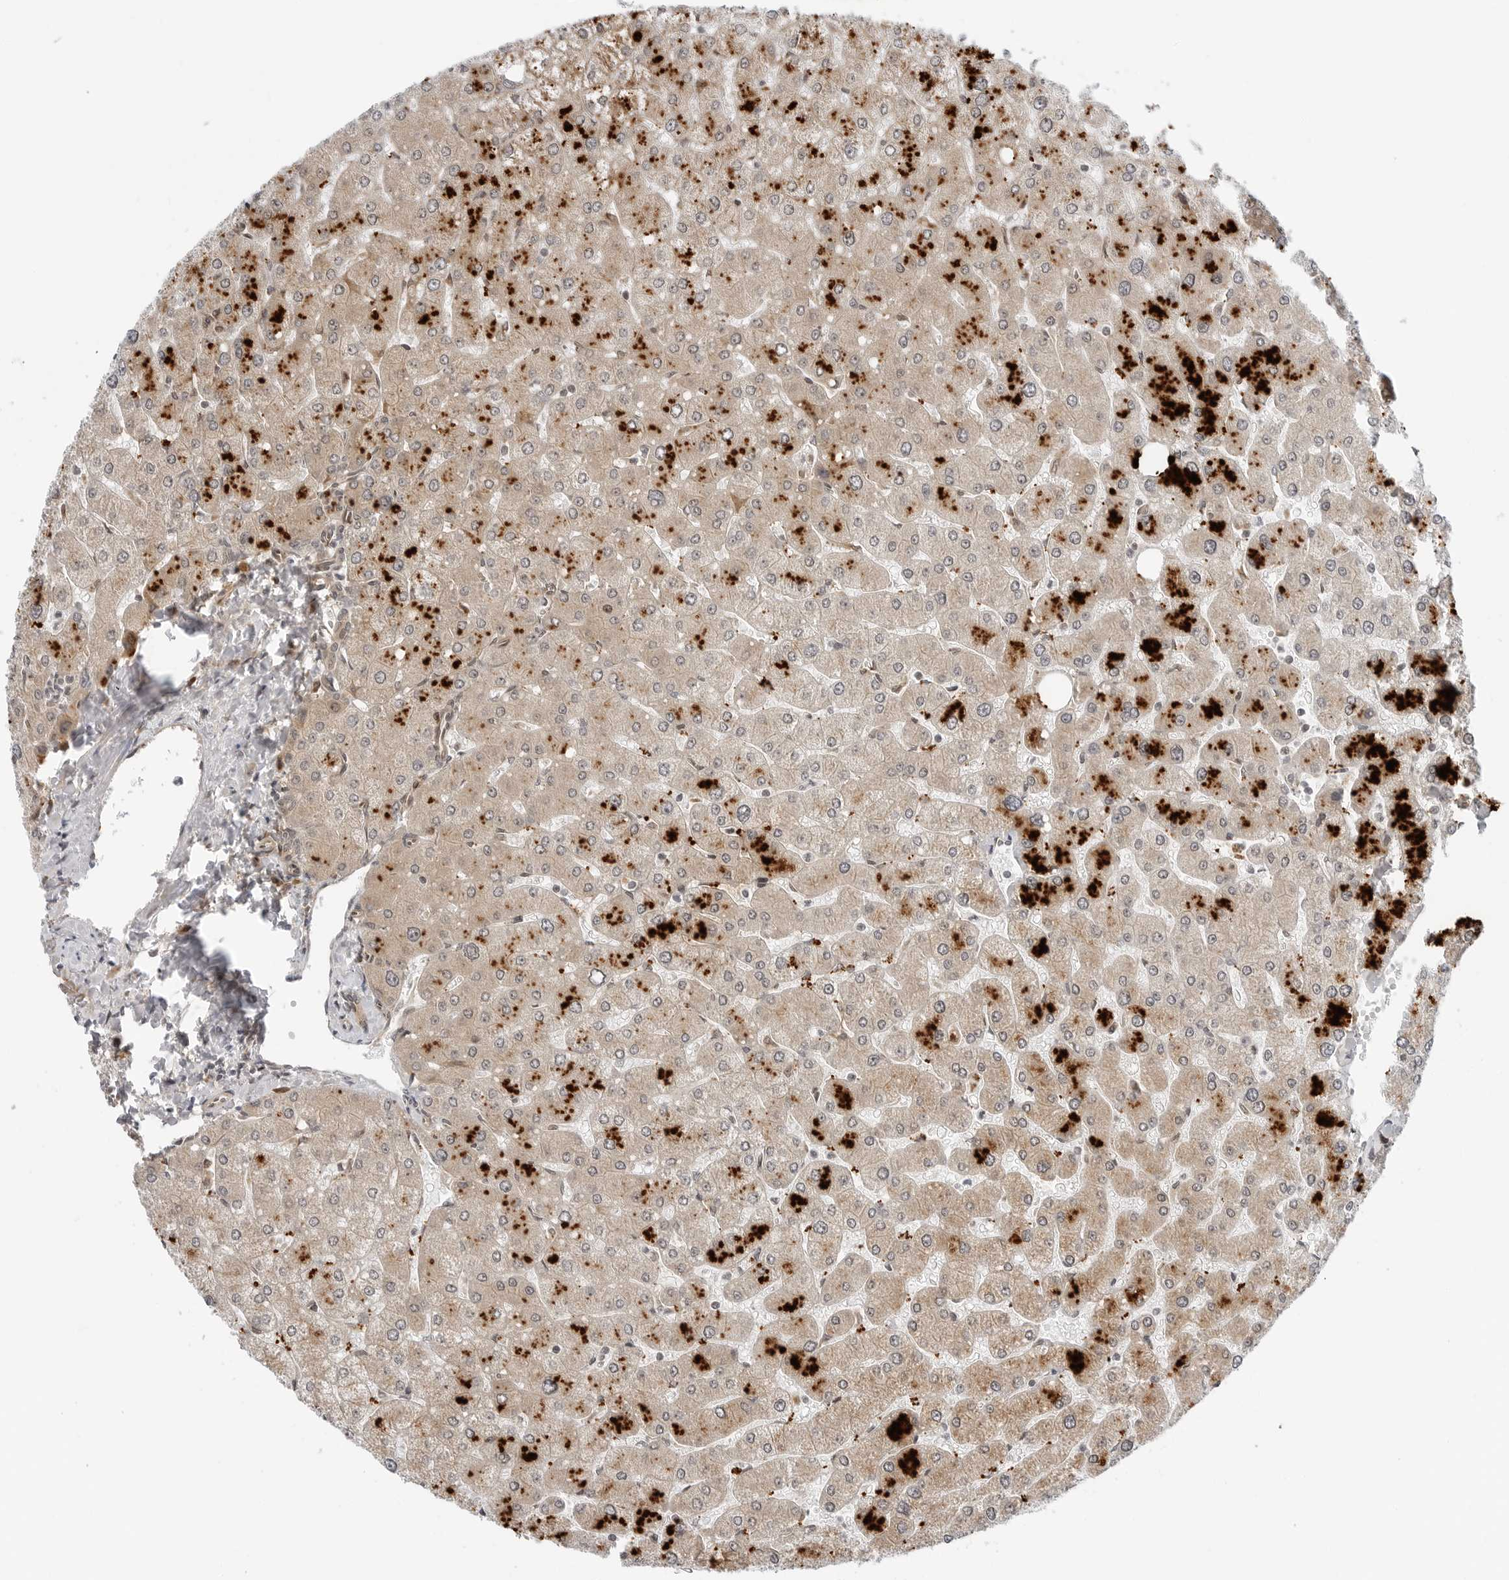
{"staining": {"intensity": "weak", "quantity": "<25%", "location": "cytoplasmic/membranous"}, "tissue": "liver", "cell_type": "Cholangiocytes", "image_type": "normal", "snomed": [{"axis": "morphology", "description": "Normal tissue, NOS"}, {"axis": "topography", "description": "Liver"}], "caption": "This is an IHC image of normal liver. There is no positivity in cholangiocytes.", "gene": "TIPRL", "patient": {"sex": "male", "age": 55}}